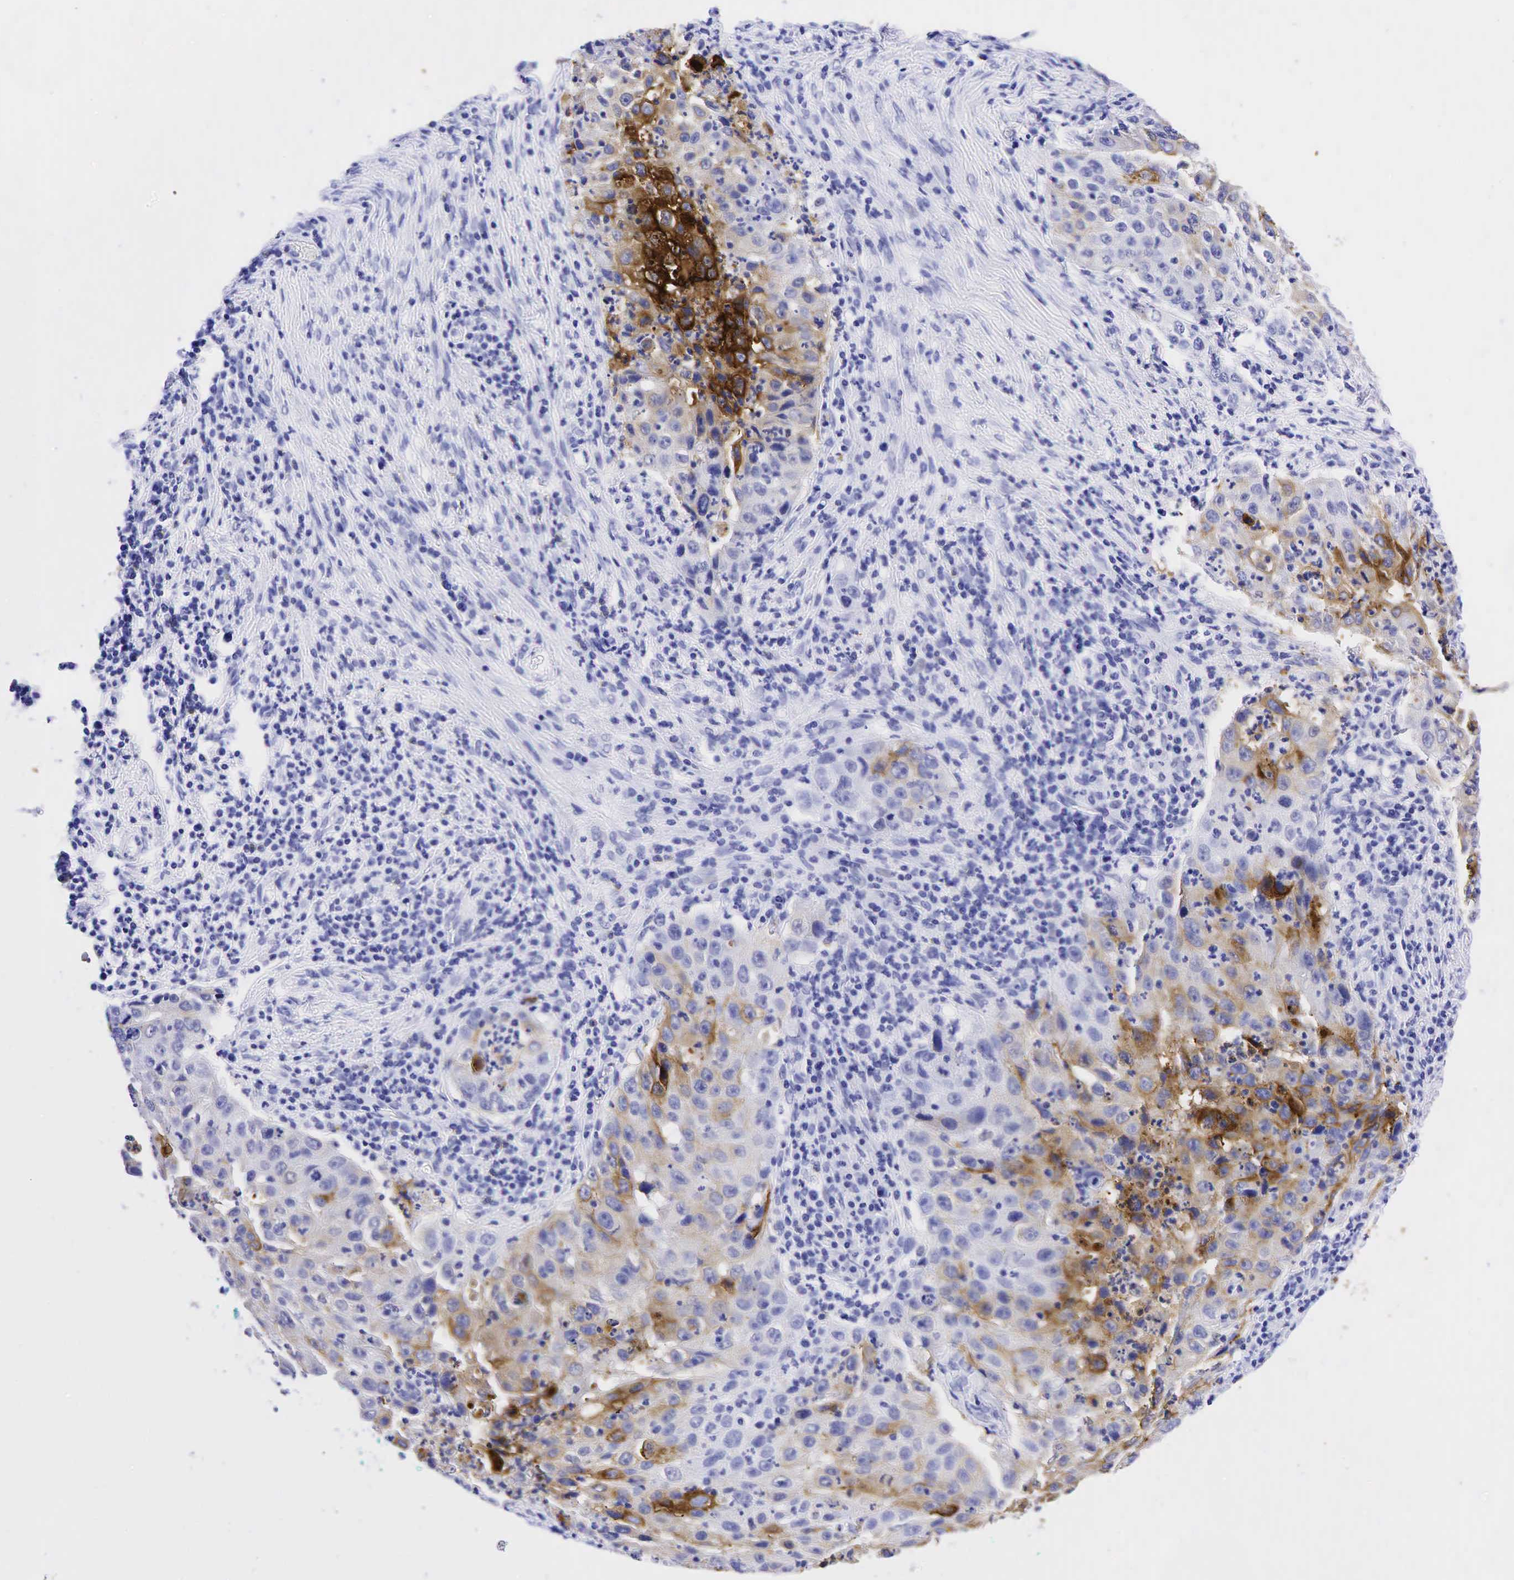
{"staining": {"intensity": "weak", "quantity": "25%-75%", "location": "cytoplasmic/membranous"}, "tissue": "lung cancer", "cell_type": "Tumor cells", "image_type": "cancer", "snomed": [{"axis": "morphology", "description": "Squamous cell carcinoma, NOS"}, {"axis": "topography", "description": "Lung"}], "caption": "Immunohistochemistry histopathology image of human lung cancer (squamous cell carcinoma) stained for a protein (brown), which exhibits low levels of weak cytoplasmic/membranous positivity in about 25%-75% of tumor cells.", "gene": "CEACAM5", "patient": {"sex": "male", "age": 64}}